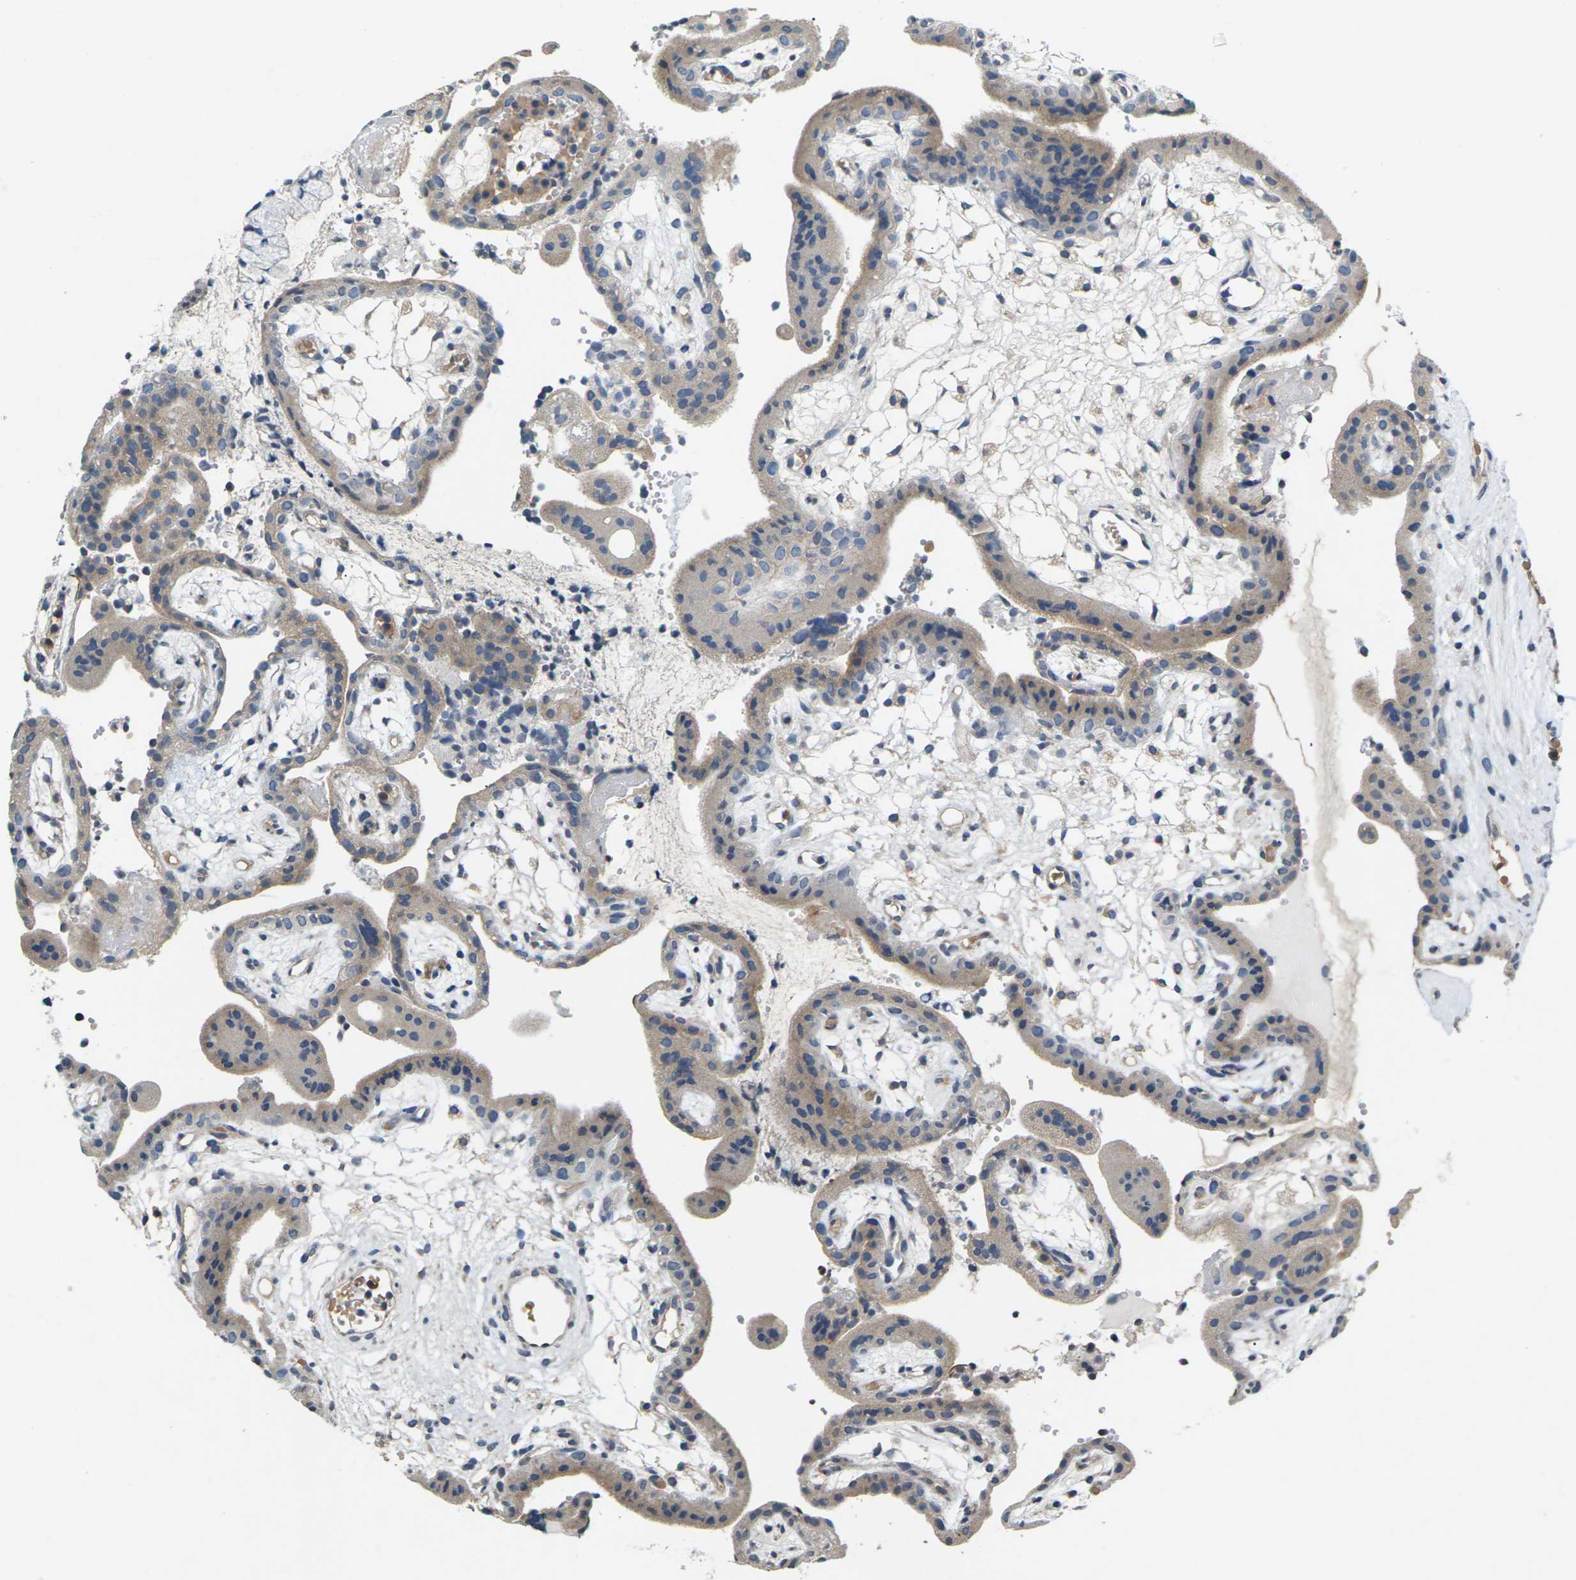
{"staining": {"intensity": "weak", "quantity": "<25%", "location": "cytoplasmic/membranous"}, "tissue": "placenta", "cell_type": "Trophoblastic cells", "image_type": "normal", "snomed": [{"axis": "morphology", "description": "Normal tissue, NOS"}, {"axis": "topography", "description": "Placenta"}], "caption": "This is an immunohistochemistry micrograph of normal human placenta. There is no expression in trophoblastic cells.", "gene": "SLC2A2", "patient": {"sex": "female", "age": 18}}